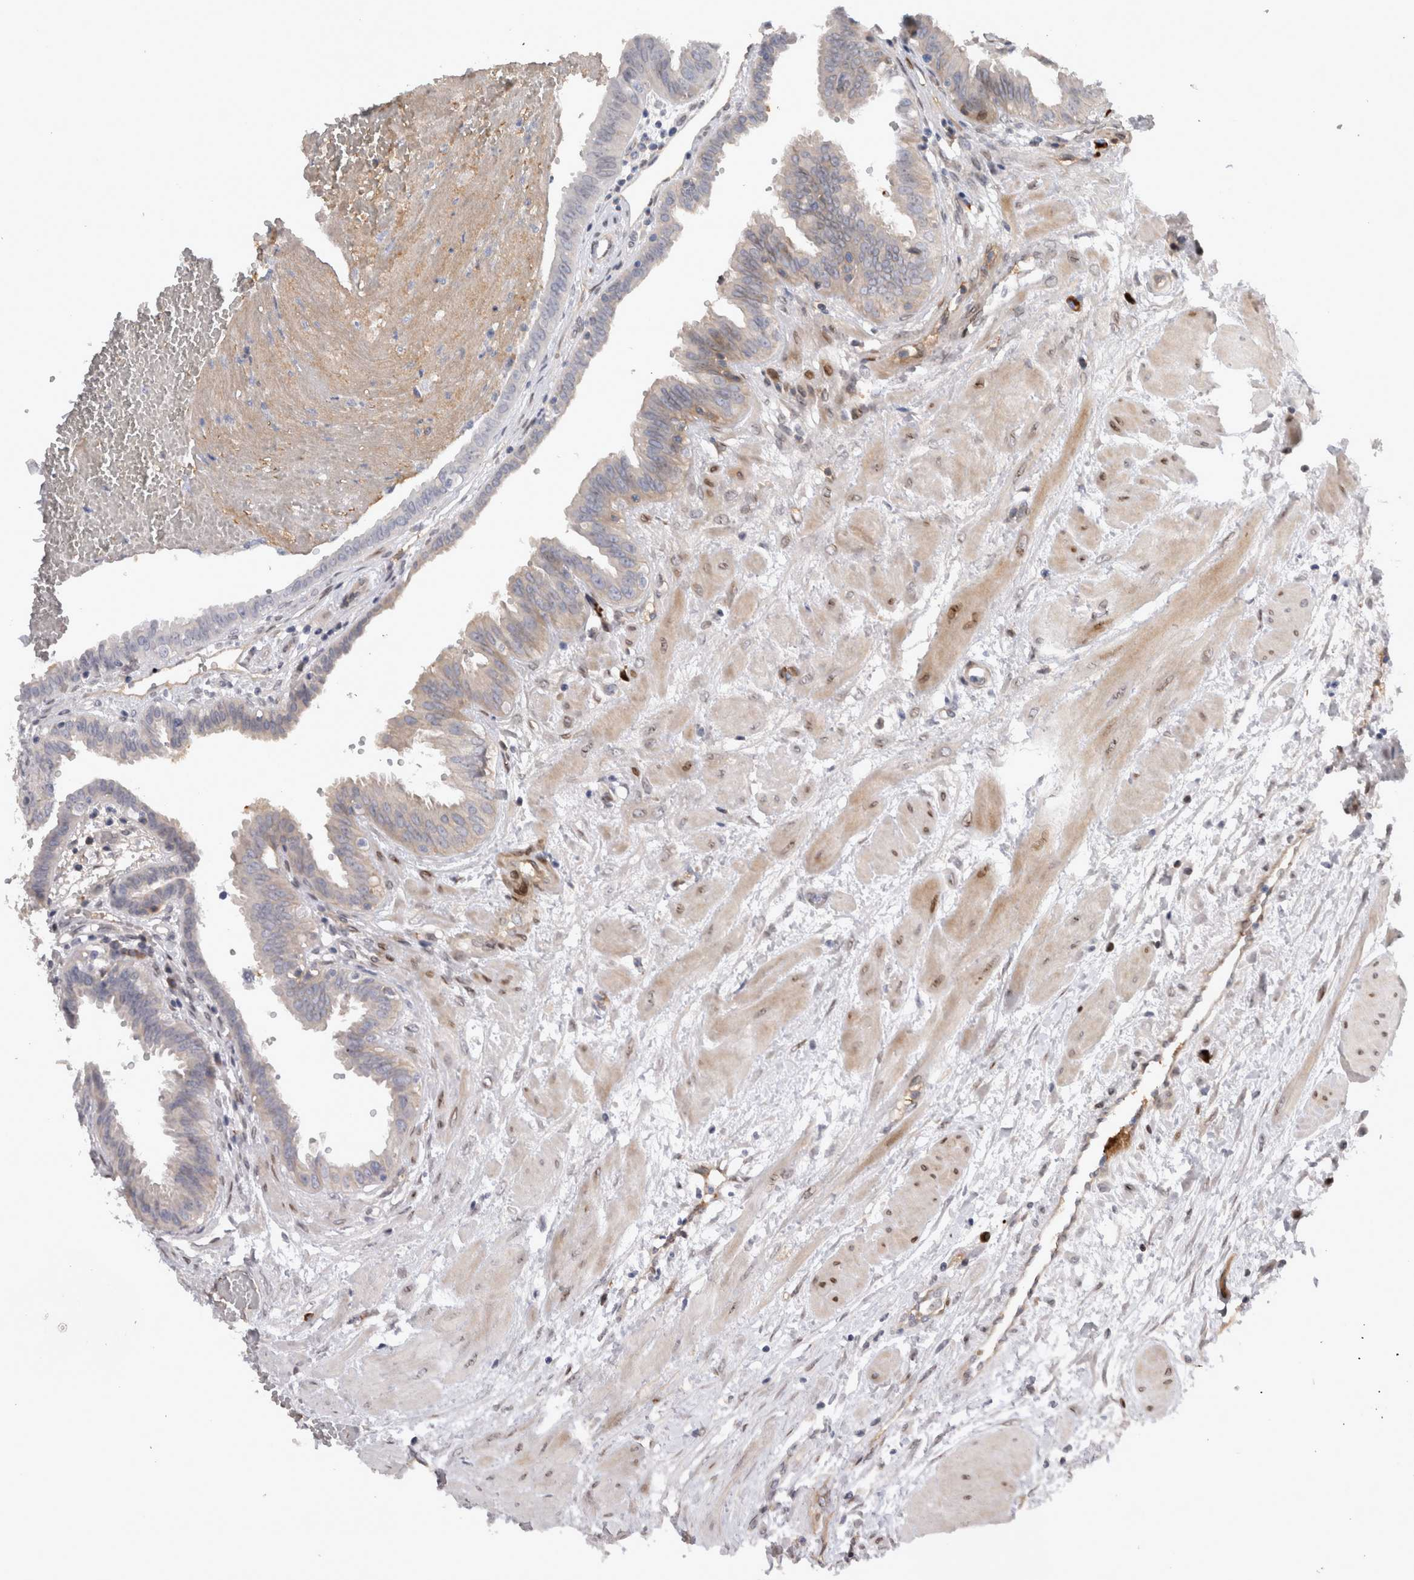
{"staining": {"intensity": "negative", "quantity": "none", "location": "none"}, "tissue": "fallopian tube", "cell_type": "Glandular cells", "image_type": "normal", "snomed": [{"axis": "morphology", "description": "Normal tissue, NOS"}, {"axis": "topography", "description": "Fallopian tube"}, {"axis": "topography", "description": "Placenta"}], "caption": "An image of fallopian tube stained for a protein reveals no brown staining in glandular cells.", "gene": "DMTN", "patient": {"sex": "female", "age": 32}}